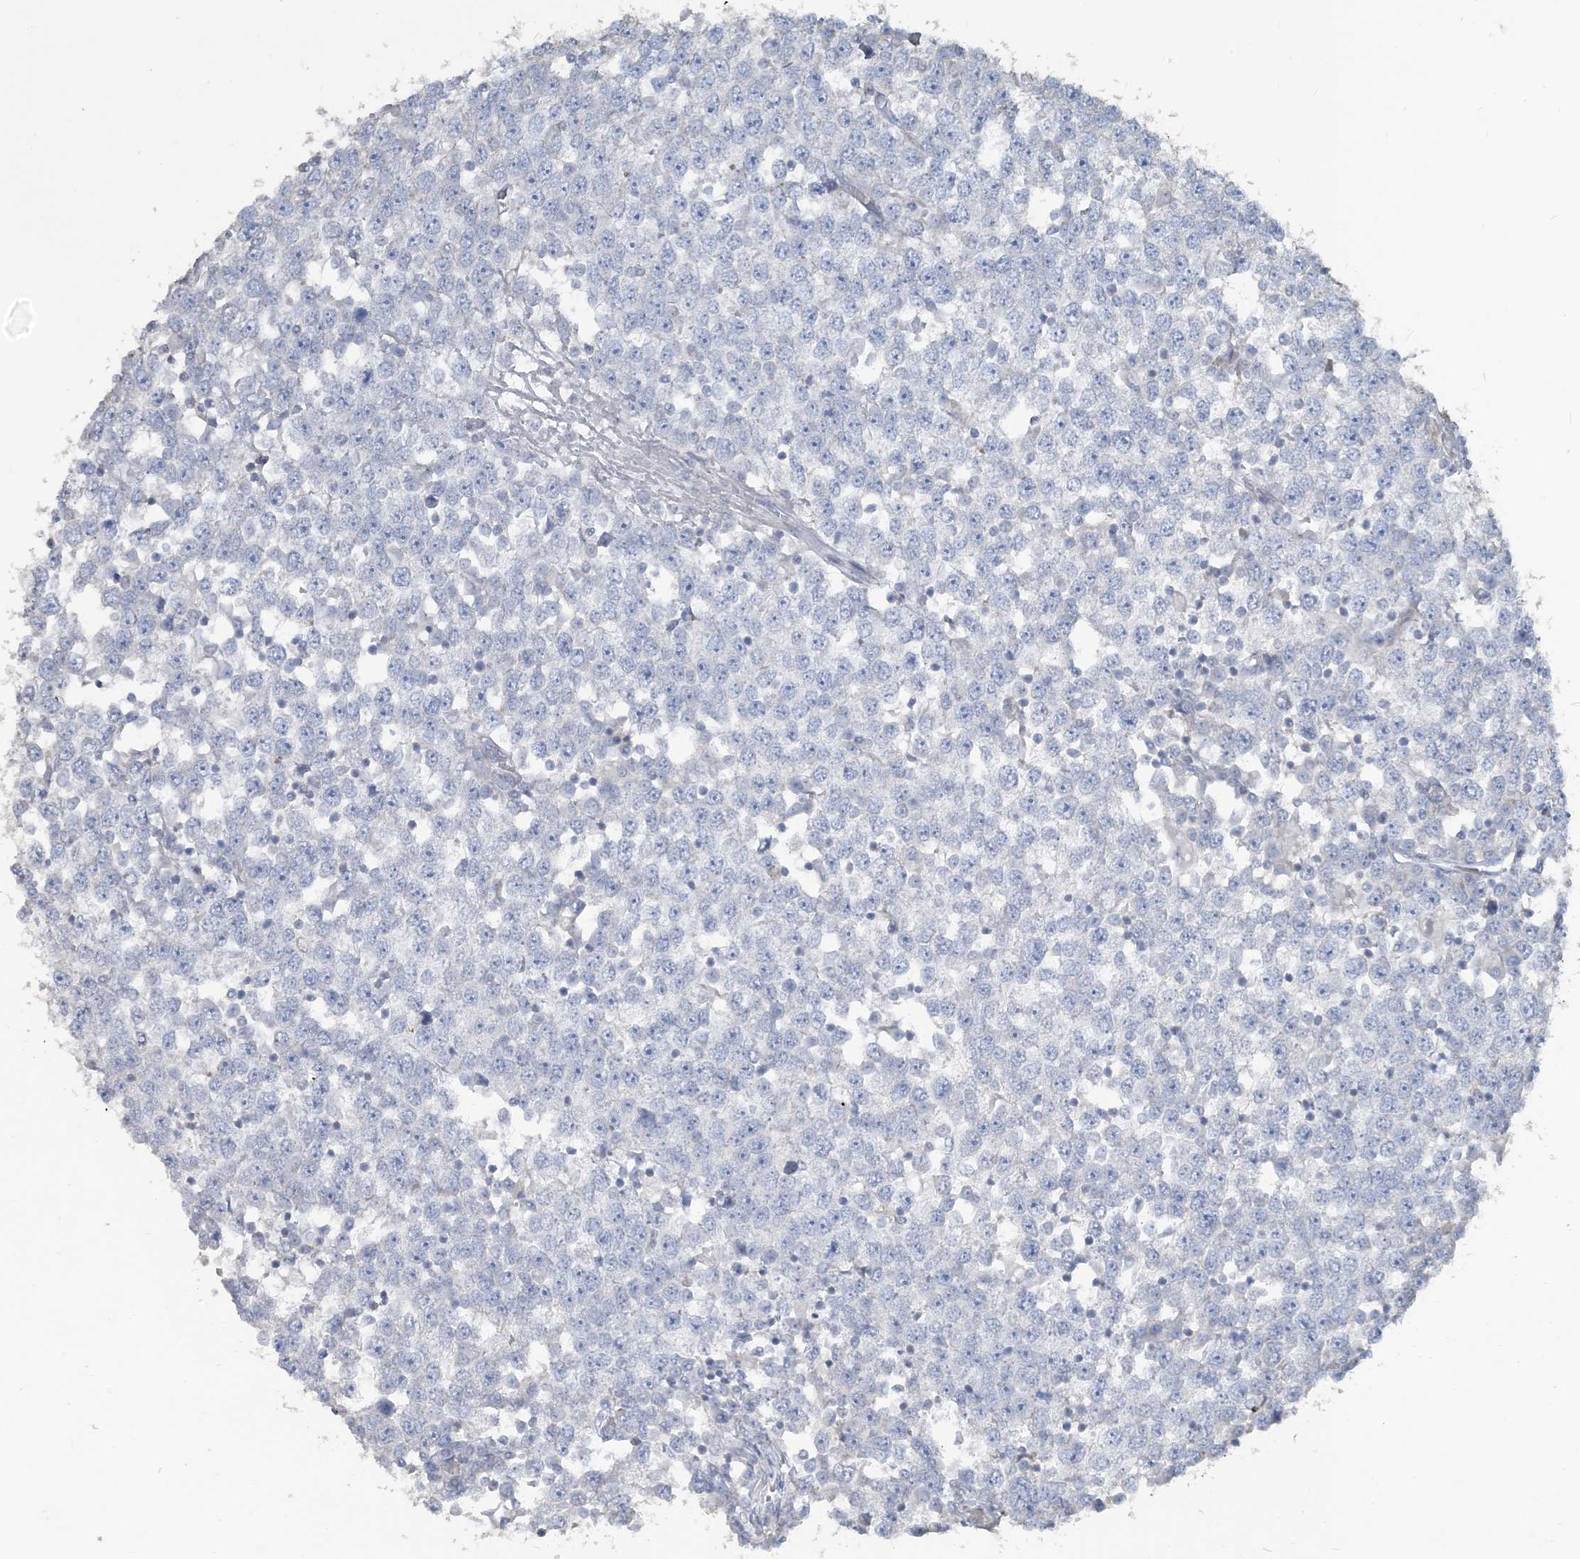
{"staining": {"intensity": "negative", "quantity": "none", "location": "none"}, "tissue": "testis cancer", "cell_type": "Tumor cells", "image_type": "cancer", "snomed": [{"axis": "morphology", "description": "Seminoma, NOS"}, {"axis": "topography", "description": "Testis"}], "caption": "The IHC photomicrograph has no significant positivity in tumor cells of seminoma (testis) tissue. Brightfield microscopy of immunohistochemistry (IHC) stained with DAB (brown) and hematoxylin (blue), captured at high magnification.", "gene": "NPHS2", "patient": {"sex": "male", "age": 65}}